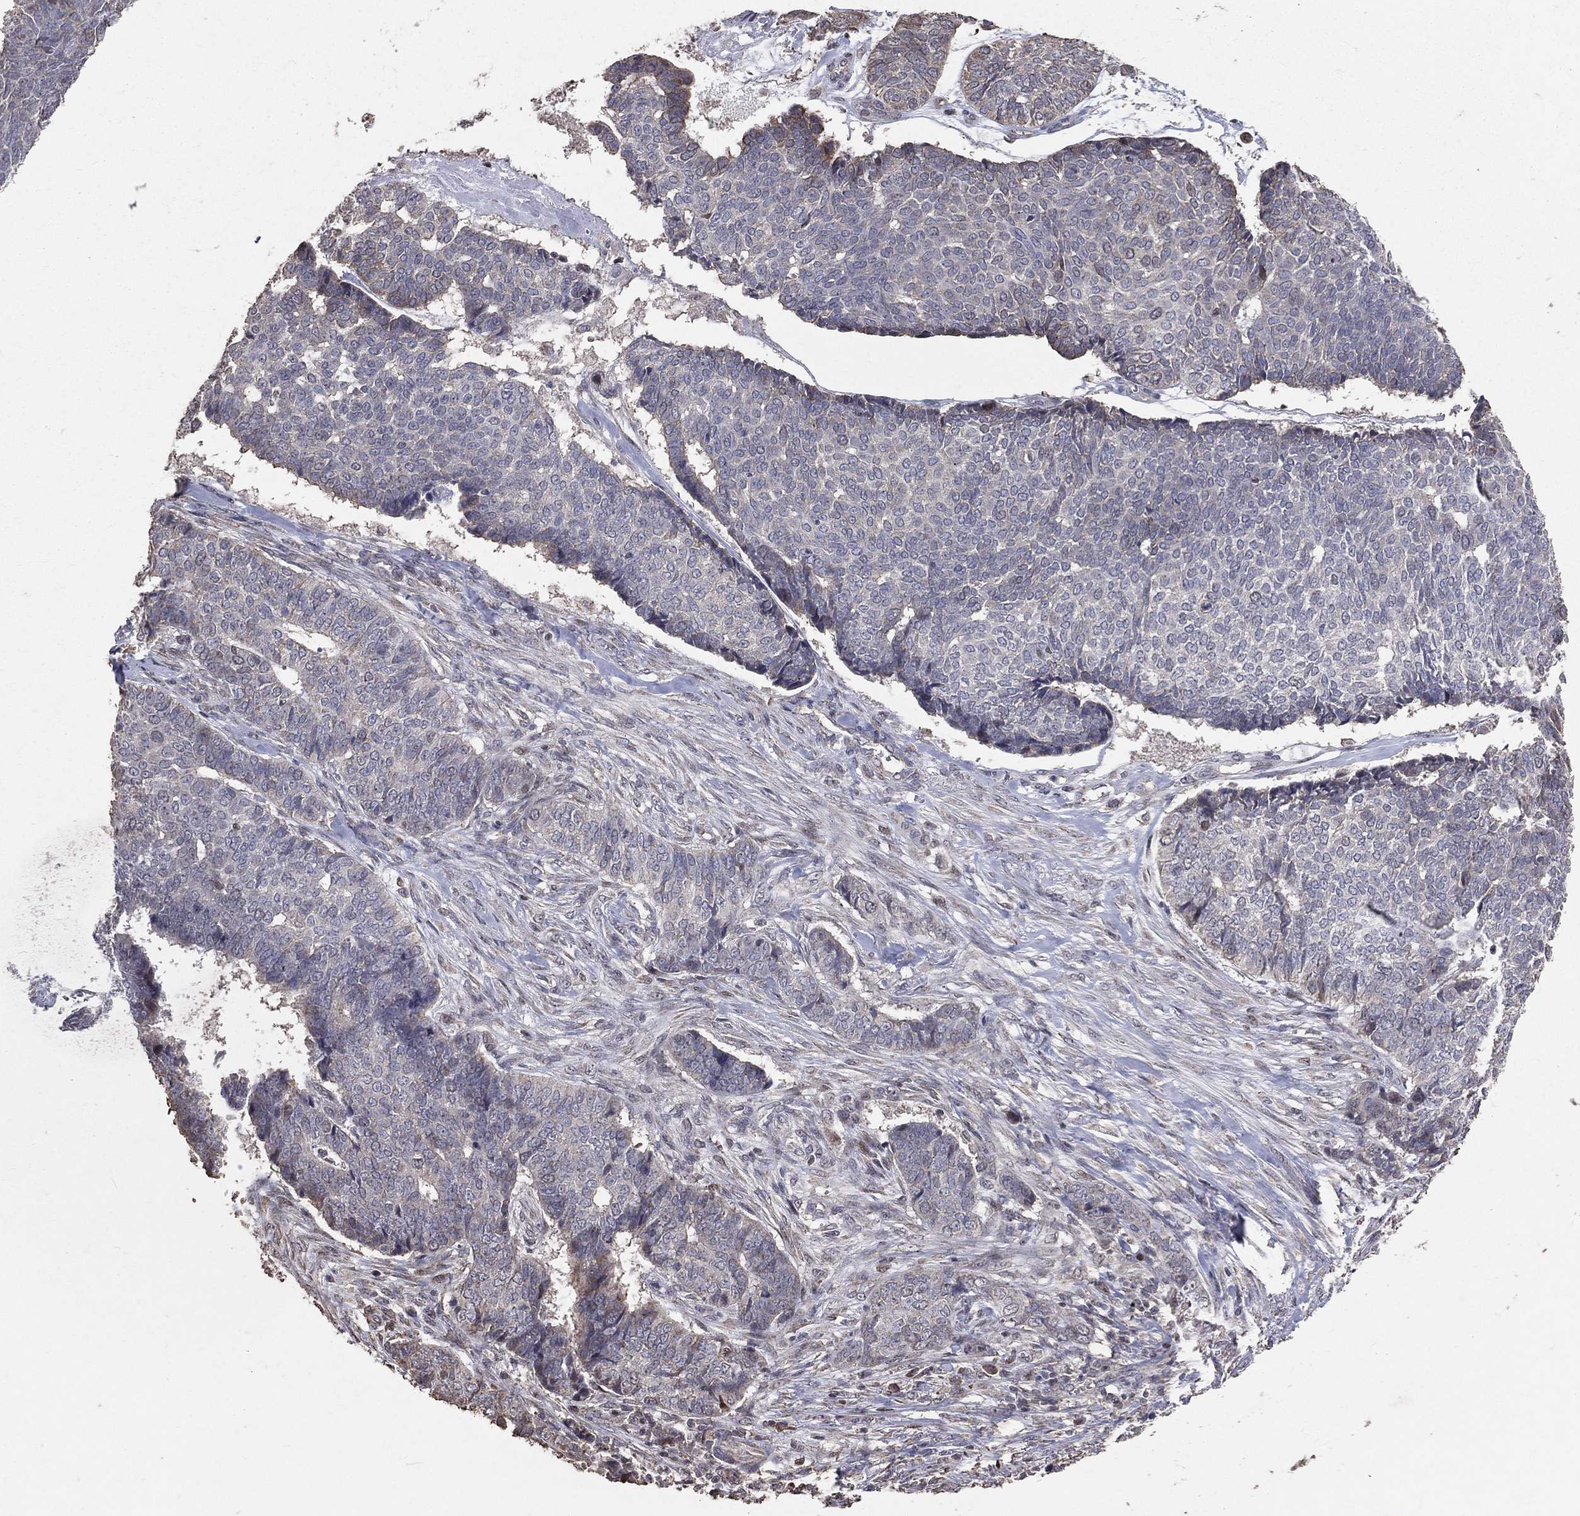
{"staining": {"intensity": "negative", "quantity": "none", "location": "none"}, "tissue": "skin cancer", "cell_type": "Tumor cells", "image_type": "cancer", "snomed": [{"axis": "morphology", "description": "Basal cell carcinoma"}, {"axis": "topography", "description": "Skin"}], "caption": "Protein analysis of skin cancer (basal cell carcinoma) displays no significant positivity in tumor cells.", "gene": "LY6K", "patient": {"sex": "male", "age": 86}}